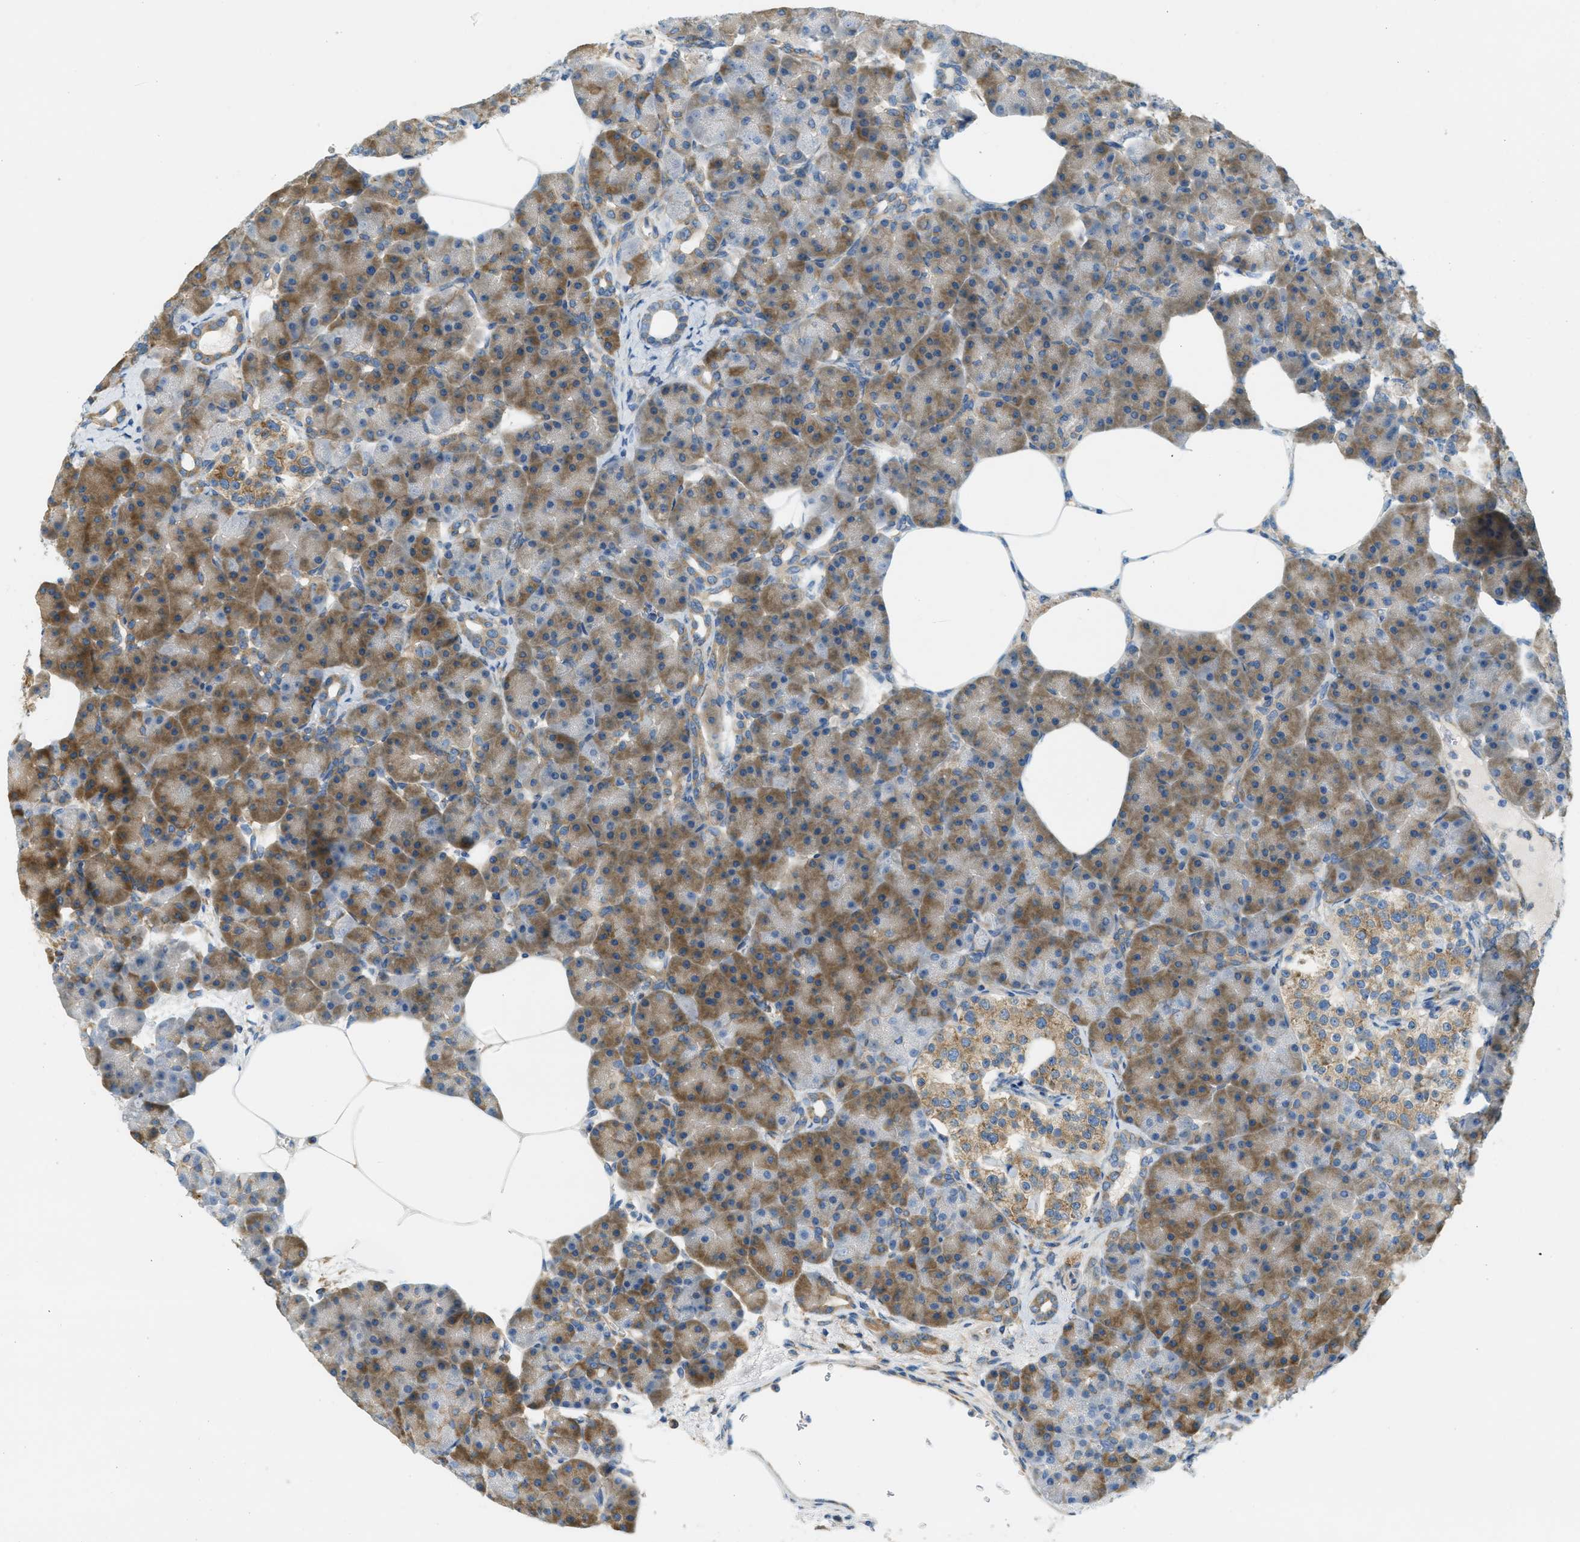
{"staining": {"intensity": "moderate", "quantity": ">75%", "location": "cytoplasmic/membranous"}, "tissue": "pancreas", "cell_type": "Exocrine glandular cells", "image_type": "normal", "snomed": [{"axis": "morphology", "description": "Normal tissue, NOS"}, {"axis": "topography", "description": "Pancreas"}], "caption": "The micrograph exhibits staining of benign pancreas, revealing moderate cytoplasmic/membranous protein expression (brown color) within exocrine glandular cells. Nuclei are stained in blue.", "gene": "ABCF1", "patient": {"sex": "female", "age": 70}}